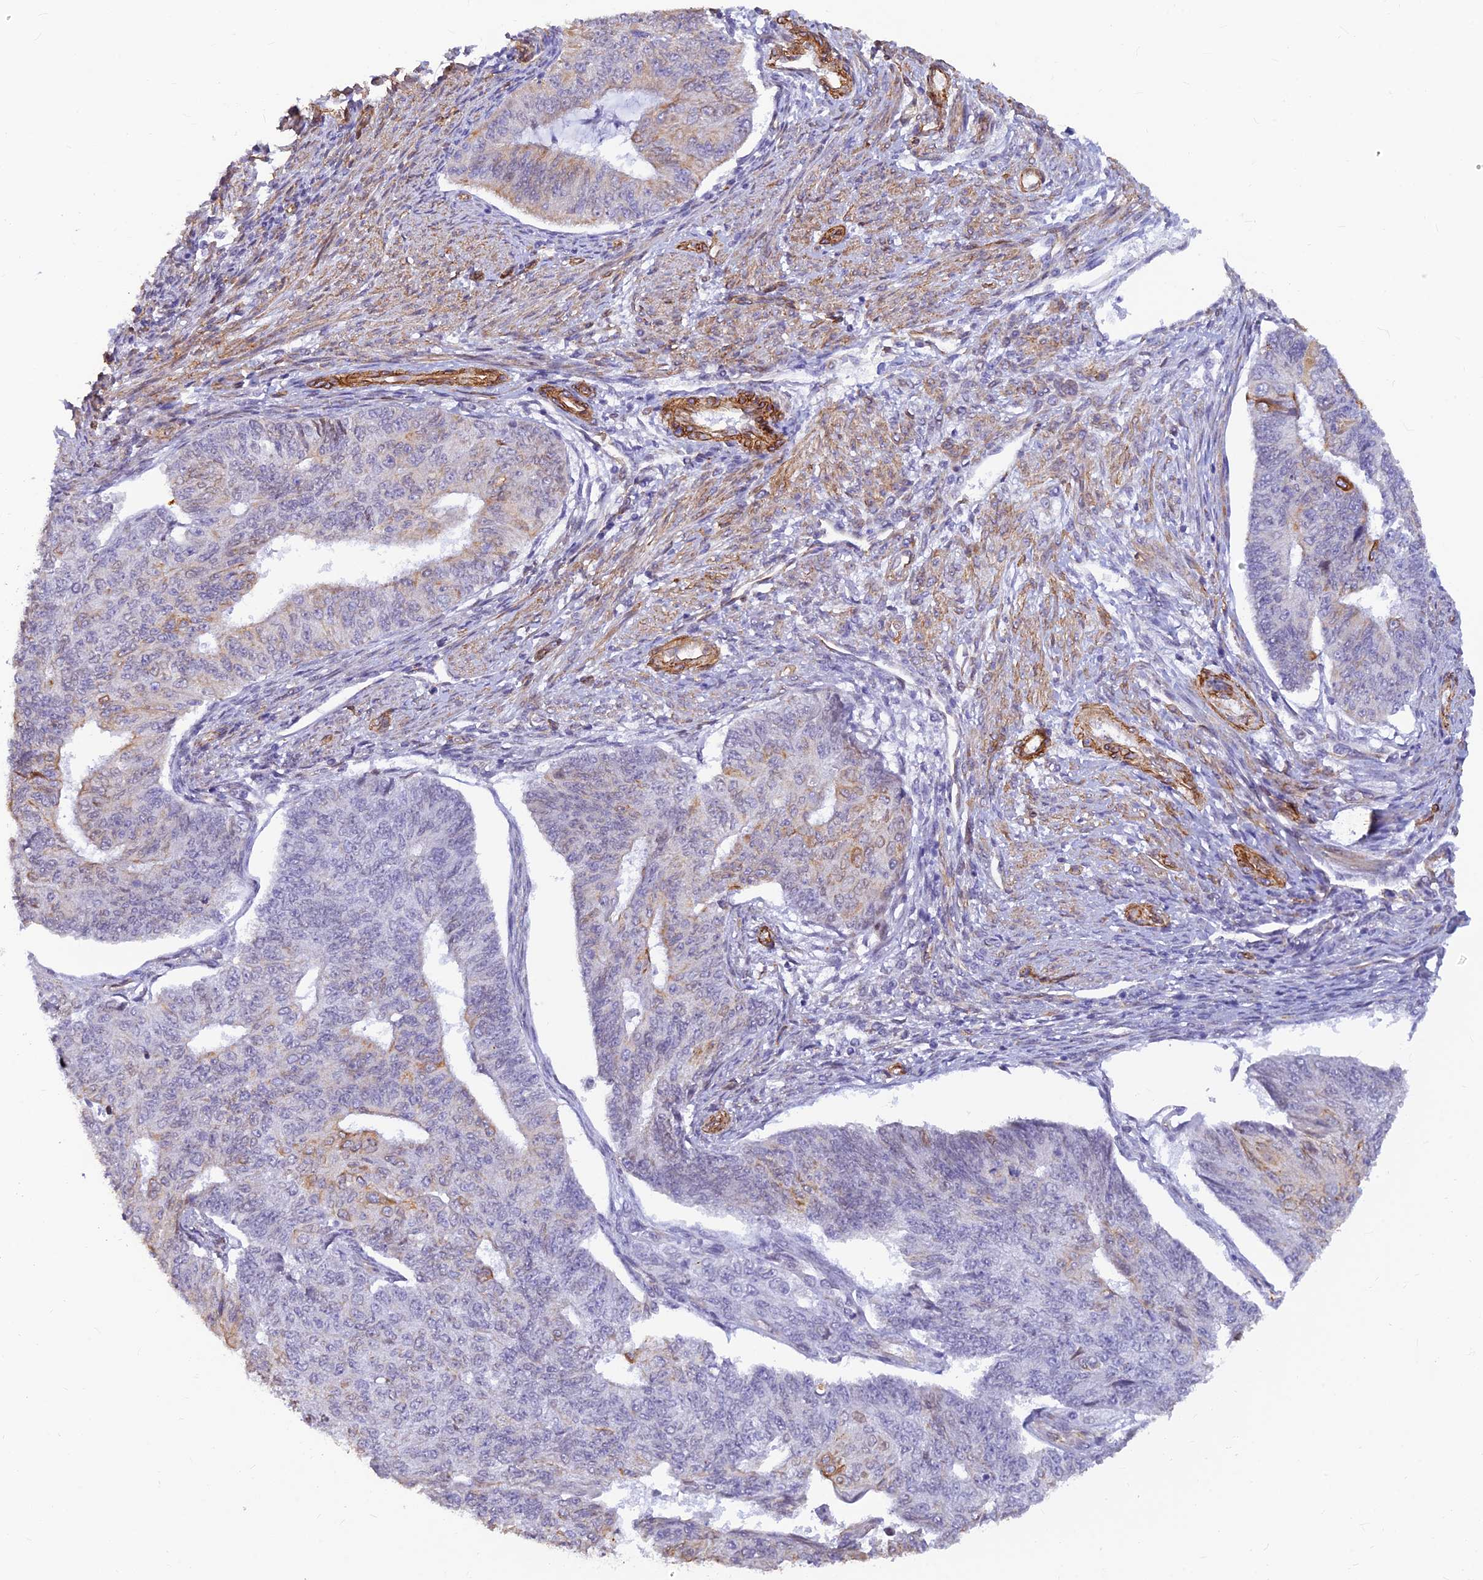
{"staining": {"intensity": "moderate", "quantity": "<25%", "location": "cytoplasmic/membranous"}, "tissue": "endometrial cancer", "cell_type": "Tumor cells", "image_type": "cancer", "snomed": [{"axis": "morphology", "description": "Adenocarcinoma, NOS"}, {"axis": "topography", "description": "Endometrium"}], "caption": "Human endometrial cancer stained with a brown dye displays moderate cytoplasmic/membranous positive staining in about <25% of tumor cells.", "gene": "ALDH1L2", "patient": {"sex": "female", "age": 32}}